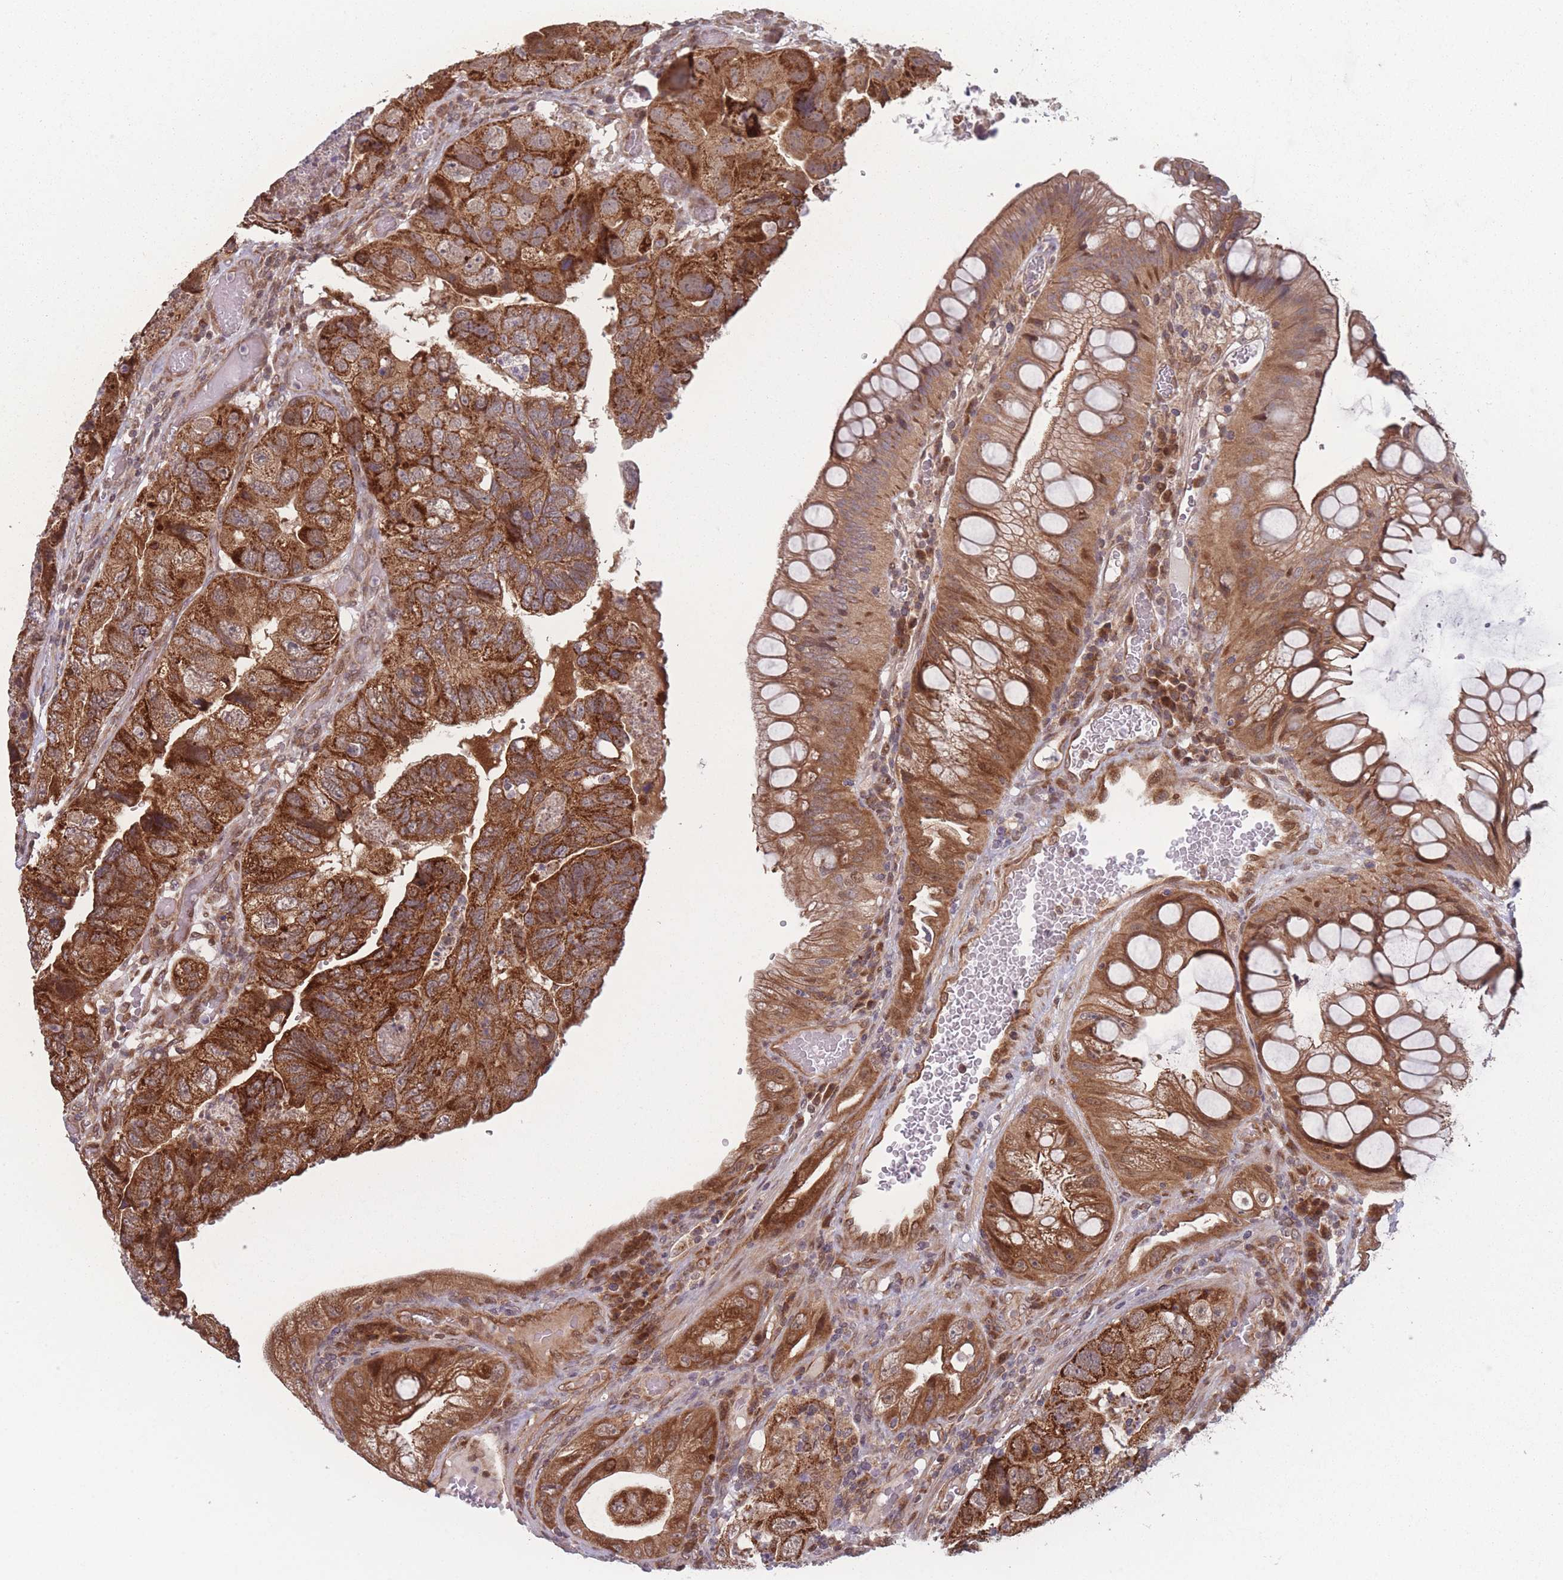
{"staining": {"intensity": "strong", "quantity": ">75%", "location": "cytoplasmic/membranous"}, "tissue": "colorectal cancer", "cell_type": "Tumor cells", "image_type": "cancer", "snomed": [{"axis": "morphology", "description": "Adenocarcinoma, NOS"}, {"axis": "topography", "description": "Rectum"}], "caption": "Brown immunohistochemical staining in human adenocarcinoma (colorectal) exhibits strong cytoplasmic/membranous positivity in approximately >75% of tumor cells.", "gene": "RPS18", "patient": {"sex": "male", "age": 63}}